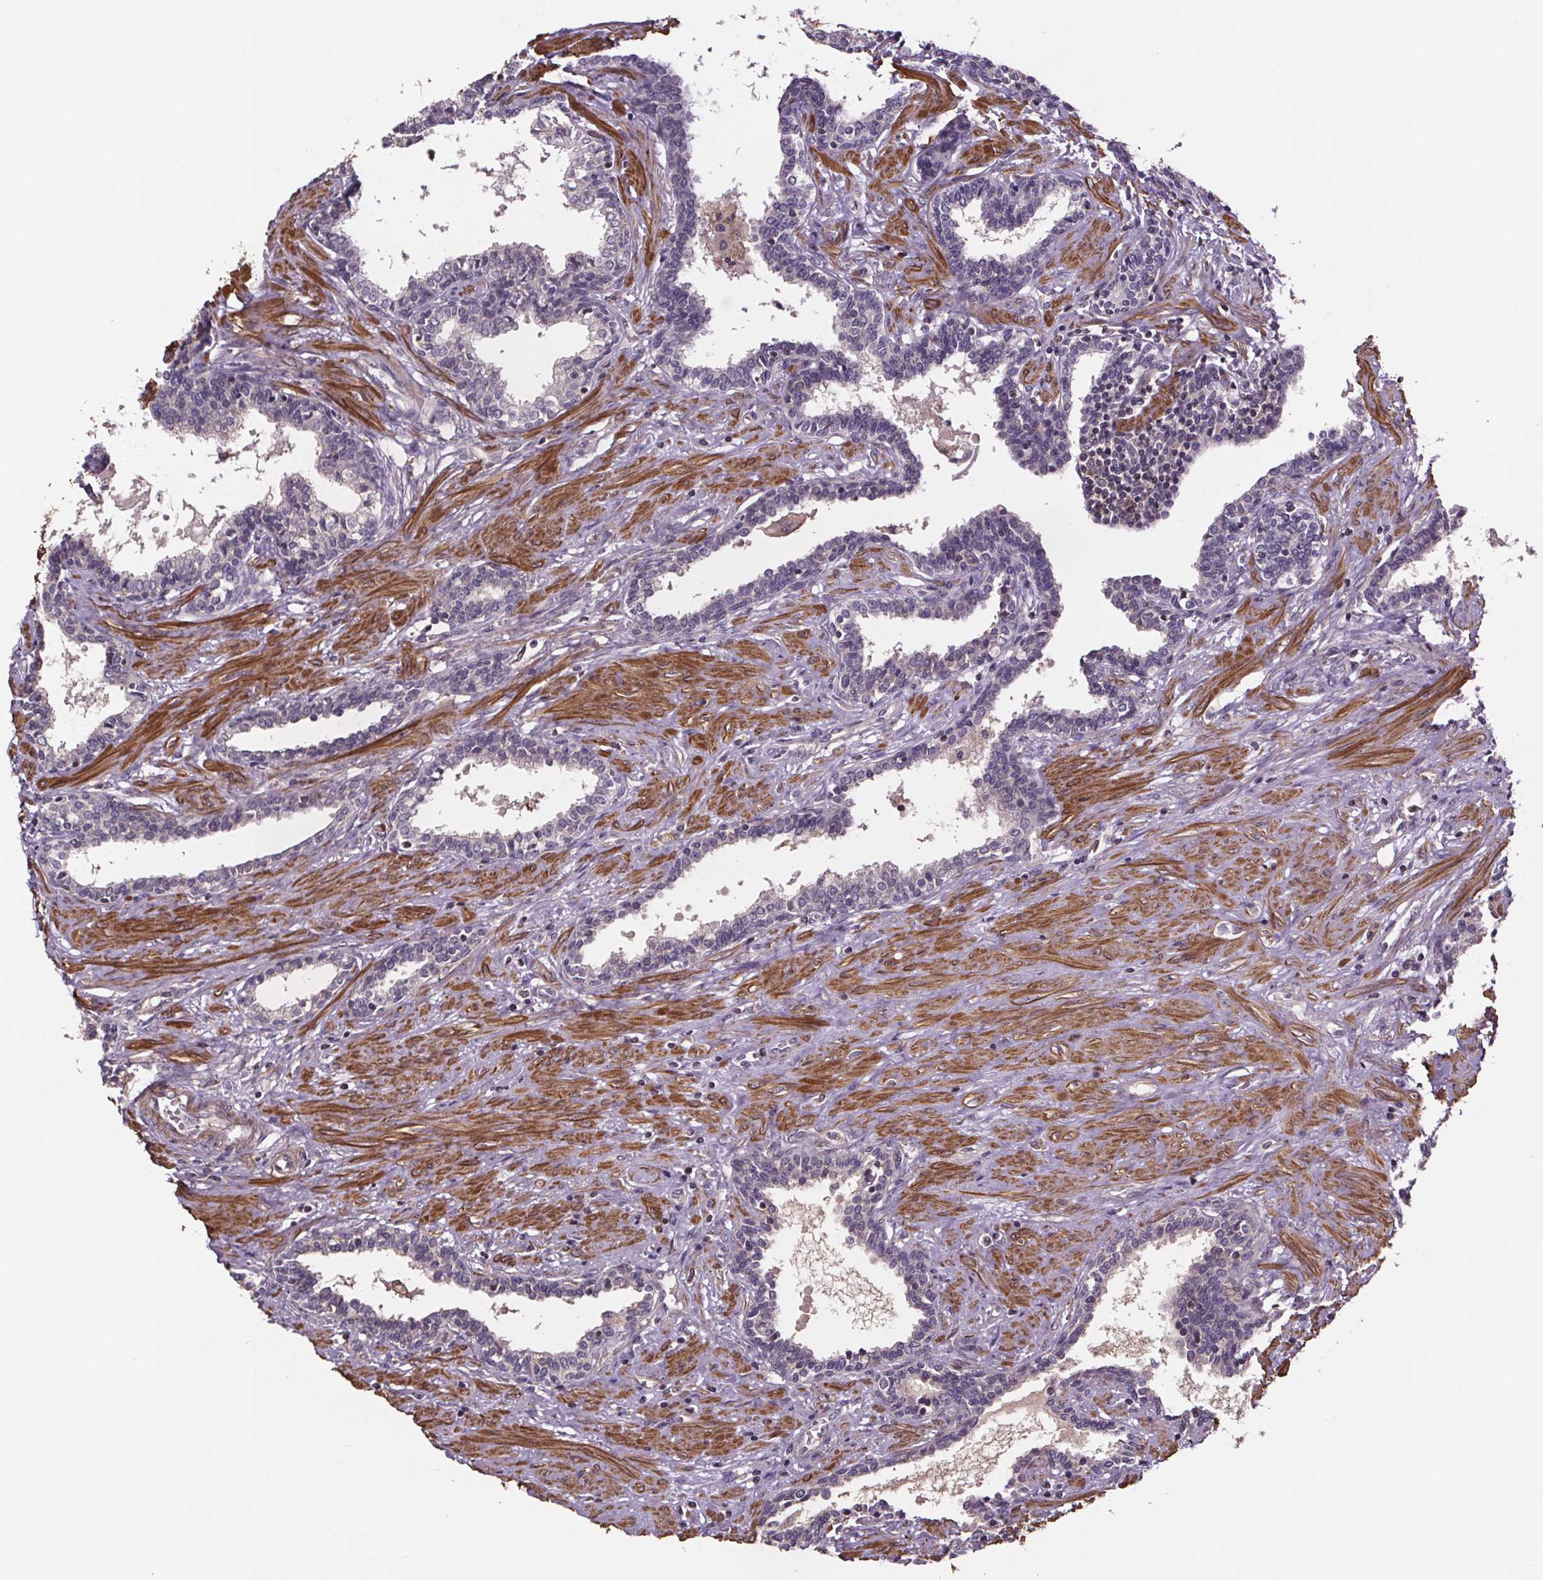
{"staining": {"intensity": "negative", "quantity": "none", "location": "none"}, "tissue": "prostate", "cell_type": "Glandular cells", "image_type": "normal", "snomed": [{"axis": "morphology", "description": "Normal tissue, NOS"}, {"axis": "topography", "description": "Prostate"}], "caption": "The photomicrograph exhibits no significant staining in glandular cells of prostate. (DAB (3,3'-diaminobenzidine) IHC visualized using brightfield microscopy, high magnification).", "gene": "CLN3", "patient": {"sex": "male", "age": 55}}